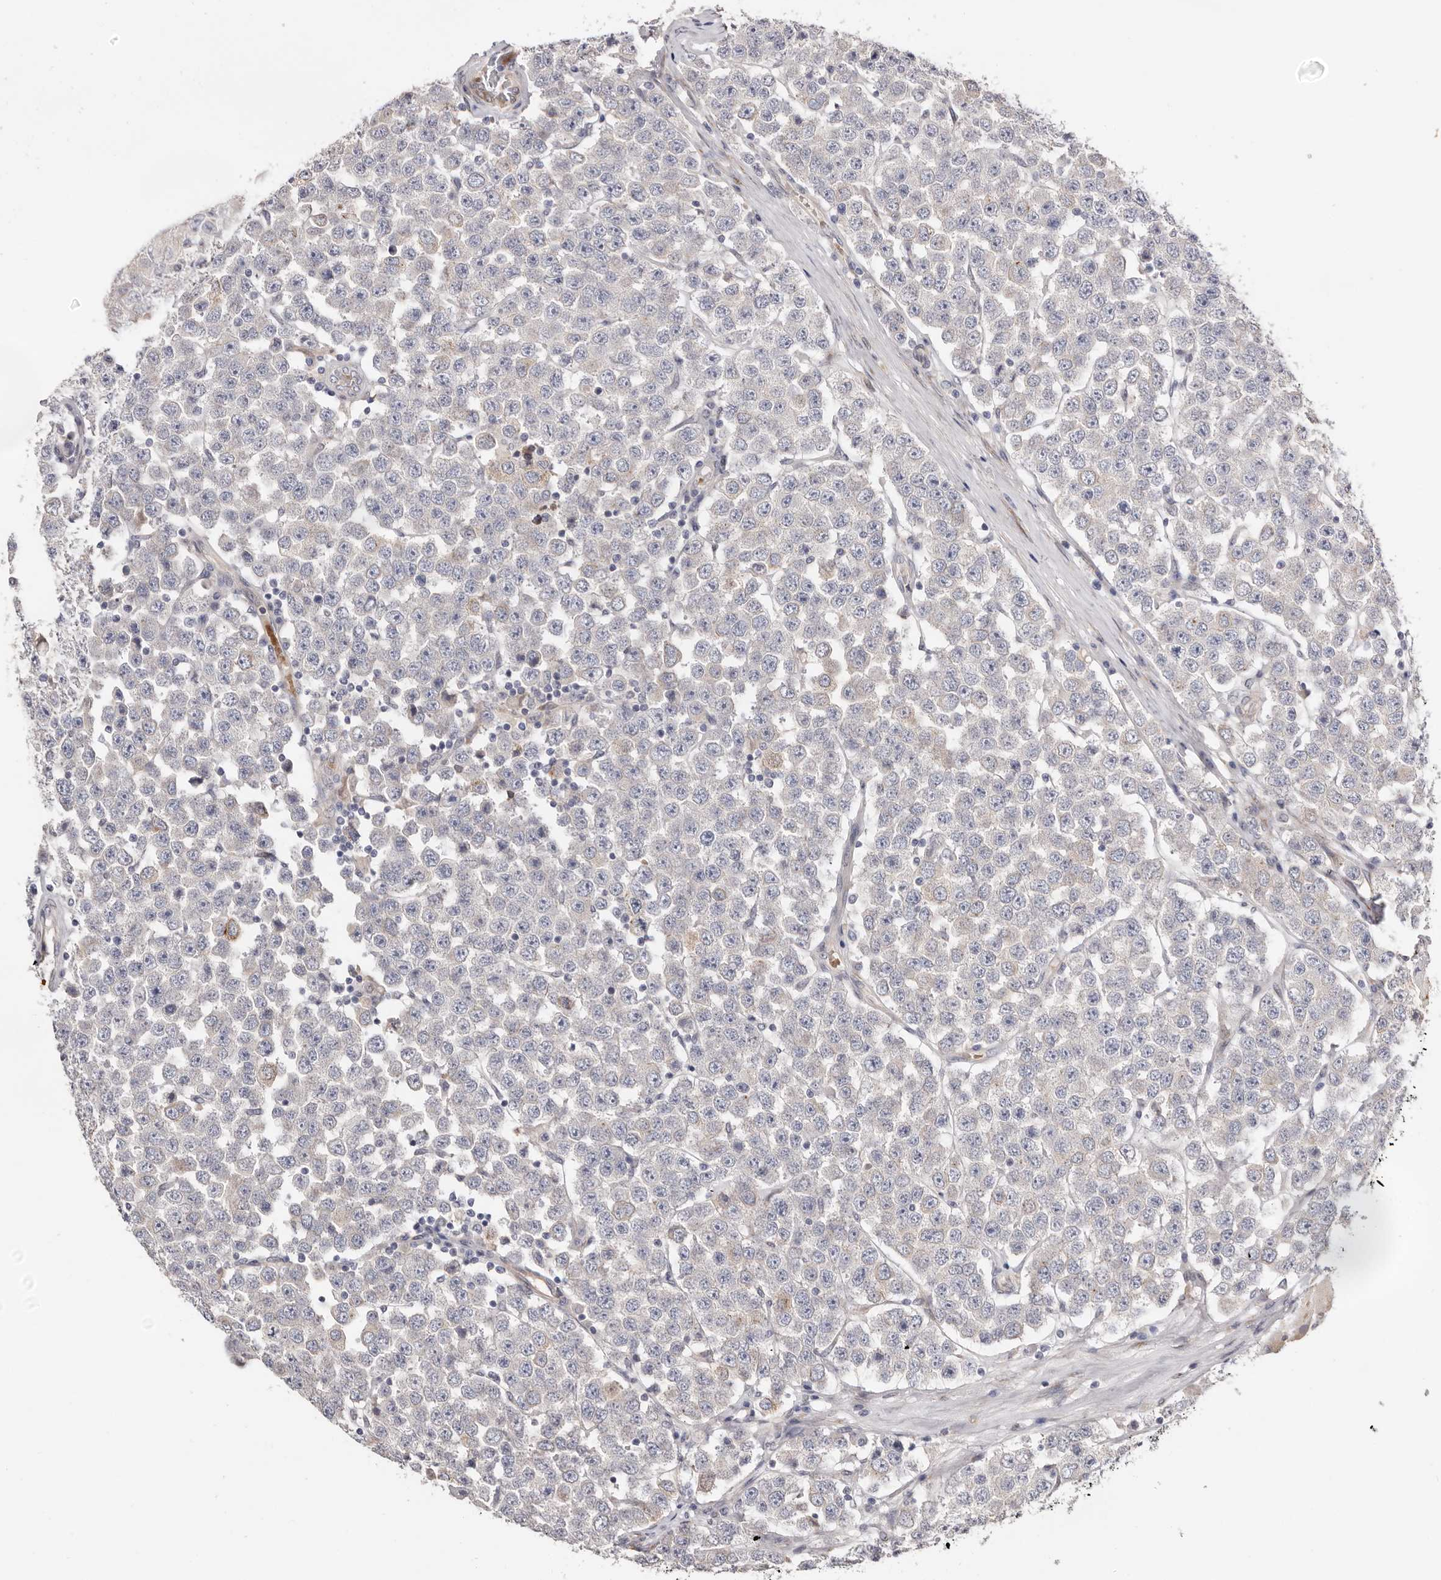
{"staining": {"intensity": "negative", "quantity": "none", "location": "none"}, "tissue": "testis cancer", "cell_type": "Tumor cells", "image_type": "cancer", "snomed": [{"axis": "morphology", "description": "Seminoma, NOS"}, {"axis": "topography", "description": "Testis"}], "caption": "The micrograph demonstrates no significant staining in tumor cells of testis seminoma.", "gene": "USH1C", "patient": {"sex": "male", "age": 28}}